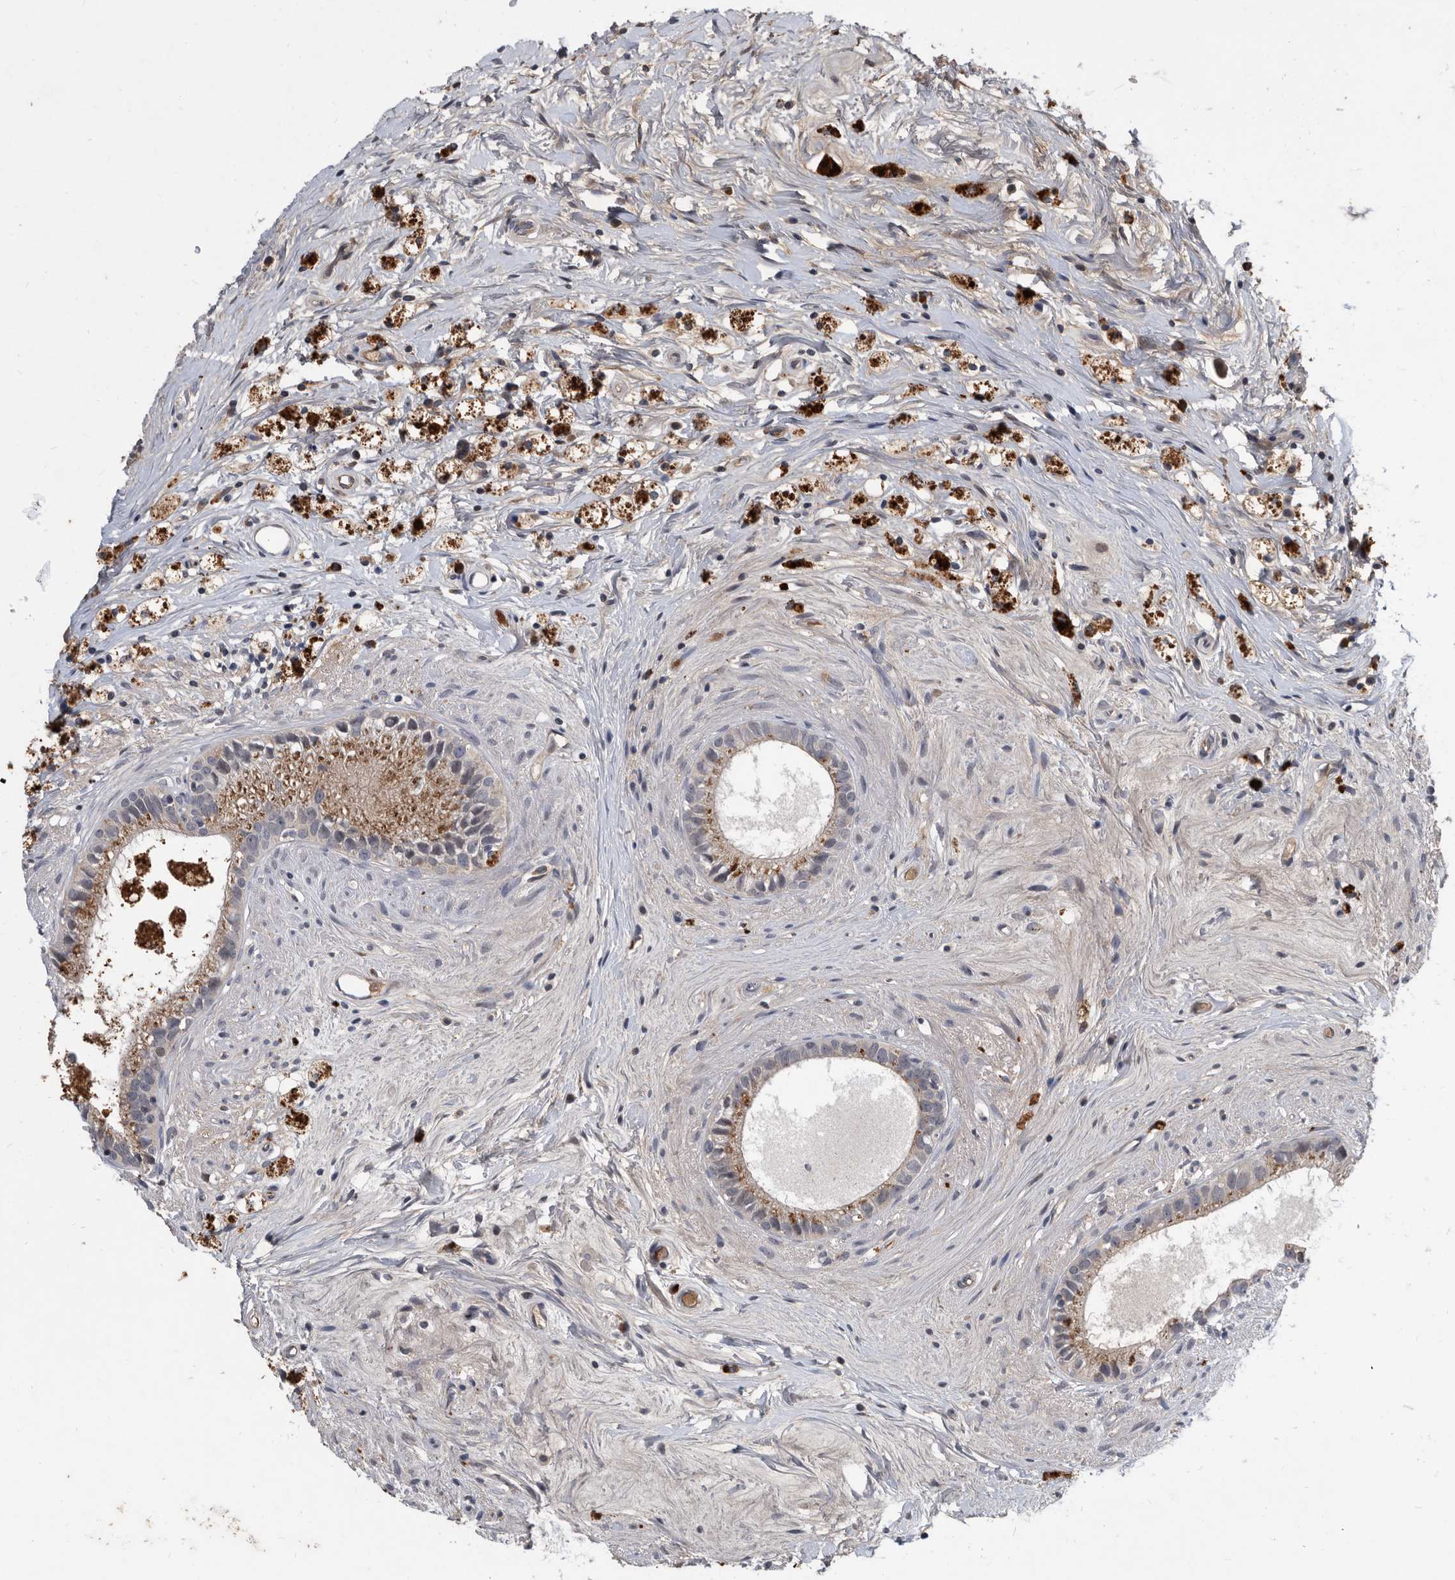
{"staining": {"intensity": "moderate", "quantity": ">75%", "location": "cytoplasmic/membranous"}, "tissue": "epididymis", "cell_type": "Glandular cells", "image_type": "normal", "snomed": [{"axis": "morphology", "description": "Normal tissue, NOS"}, {"axis": "topography", "description": "Epididymis"}], "caption": "Protein analysis of unremarkable epididymis shows moderate cytoplasmic/membranous expression in approximately >75% of glandular cells. The staining was performed using DAB (3,3'-diaminobenzidine), with brown indicating positive protein expression. Nuclei are stained blue with hematoxylin.", "gene": "PI15", "patient": {"sex": "male", "age": 80}}